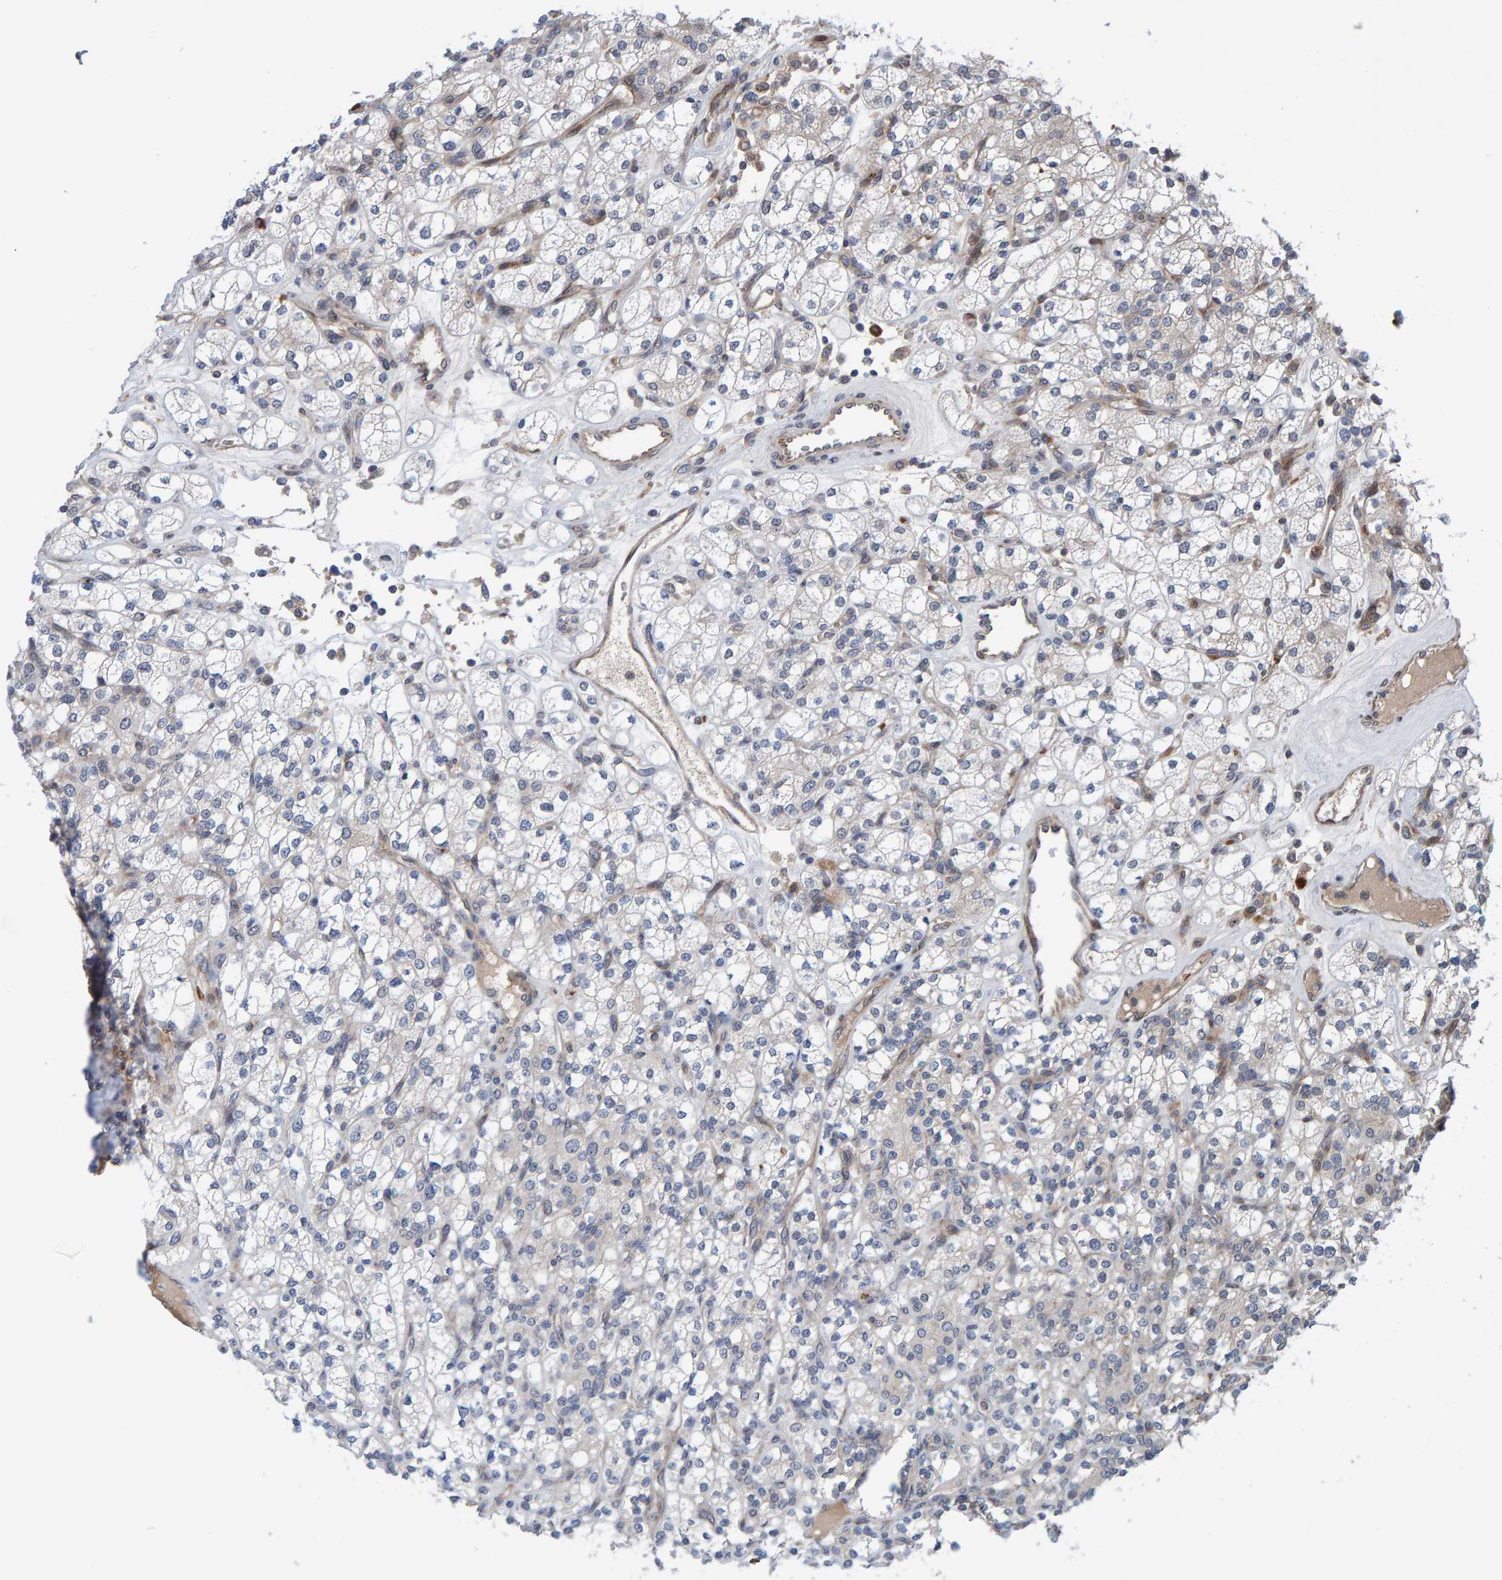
{"staining": {"intensity": "negative", "quantity": "none", "location": "none"}, "tissue": "renal cancer", "cell_type": "Tumor cells", "image_type": "cancer", "snomed": [{"axis": "morphology", "description": "Adenocarcinoma, NOS"}, {"axis": "topography", "description": "Kidney"}], "caption": "A high-resolution photomicrograph shows IHC staining of renal cancer, which shows no significant staining in tumor cells. (DAB (3,3'-diaminobenzidine) immunohistochemistry visualized using brightfield microscopy, high magnification).", "gene": "MFSD6L", "patient": {"sex": "male", "age": 77}}